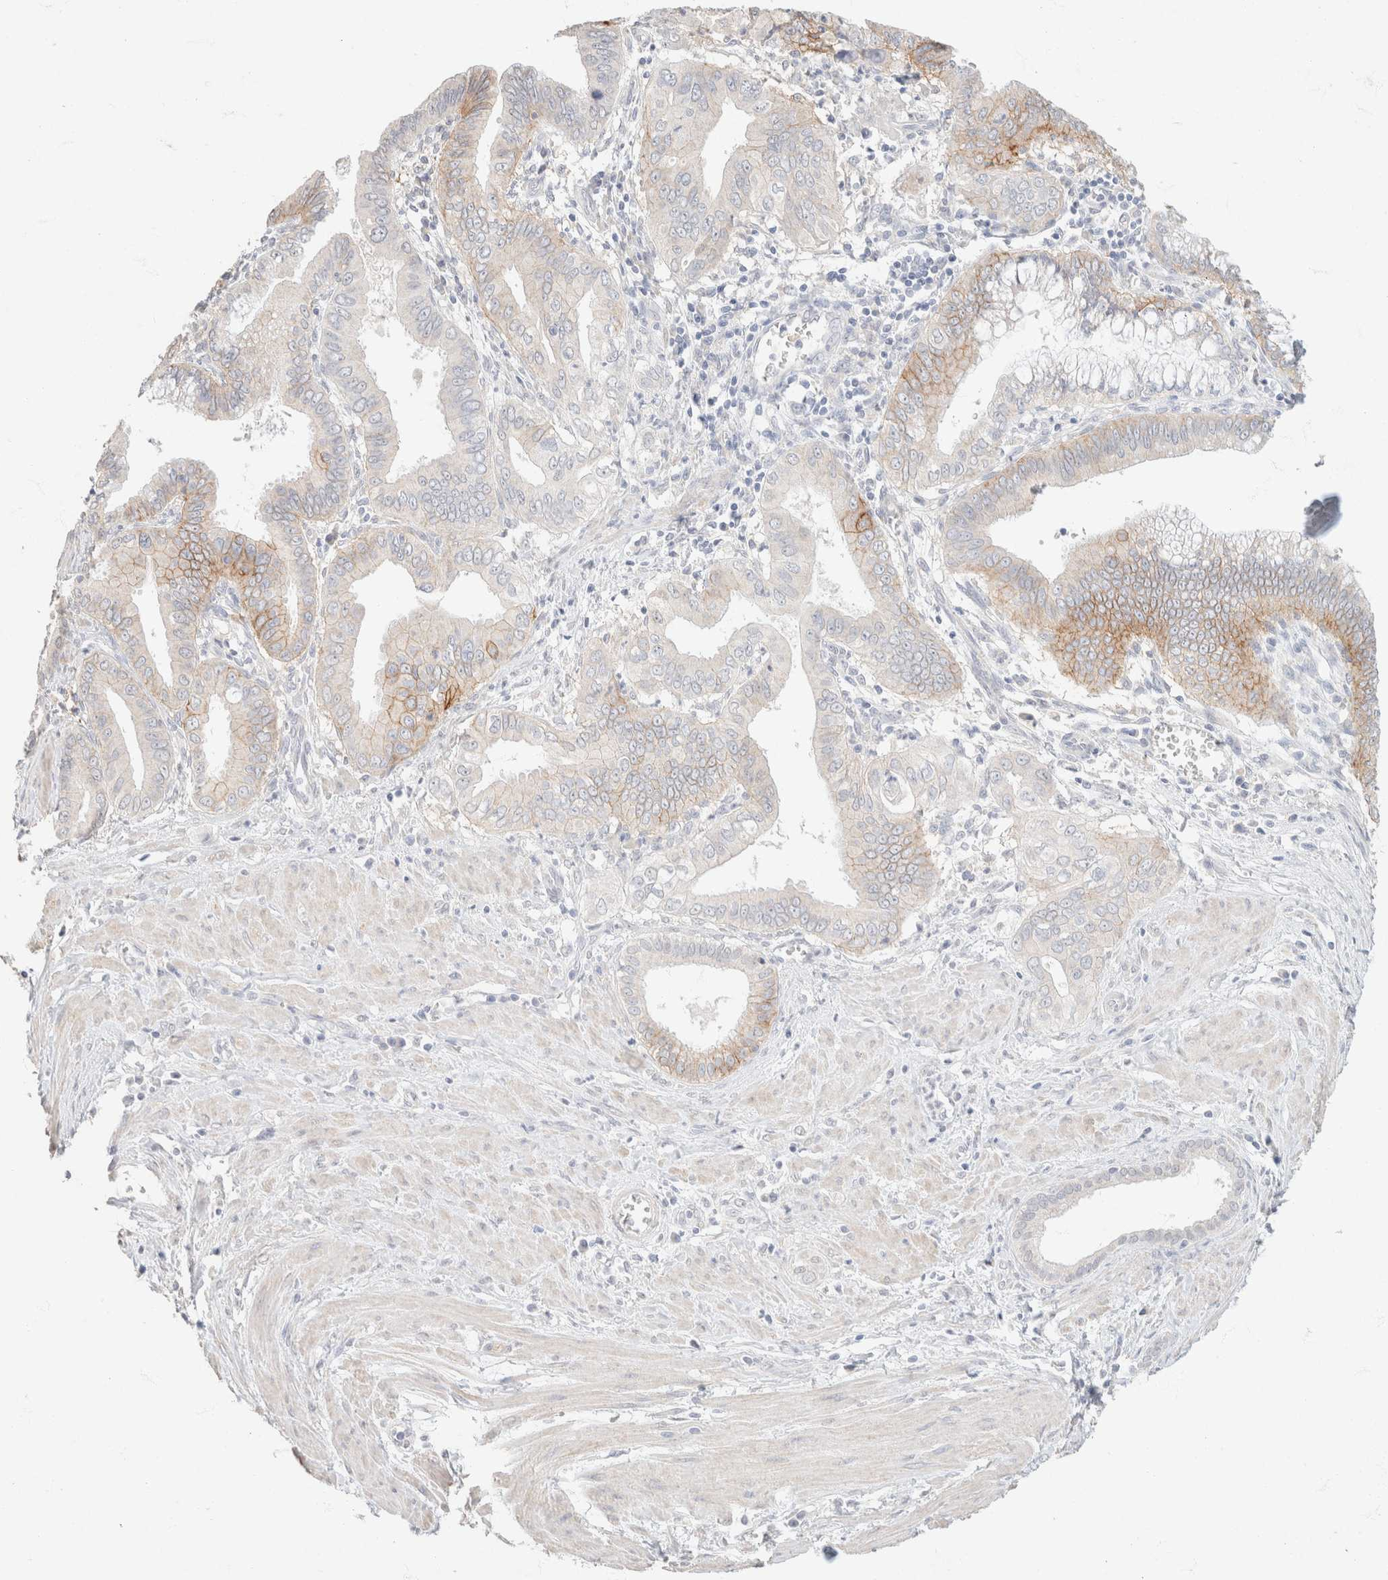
{"staining": {"intensity": "moderate", "quantity": "<25%", "location": "cytoplasmic/membranous"}, "tissue": "pancreatic cancer", "cell_type": "Tumor cells", "image_type": "cancer", "snomed": [{"axis": "morphology", "description": "Normal tissue, NOS"}, {"axis": "topography", "description": "Lymph node"}], "caption": "A low amount of moderate cytoplasmic/membranous staining is appreciated in about <25% of tumor cells in pancreatic cancer tissue. The protein is stained brown, and the nuclei are stained in blue (DAB (3,3'-diaminobenzidine) IHC with brightfield microscopy, high magnification).", "gene": "CA12", "patient": {"sex": "male", "age": 50}}